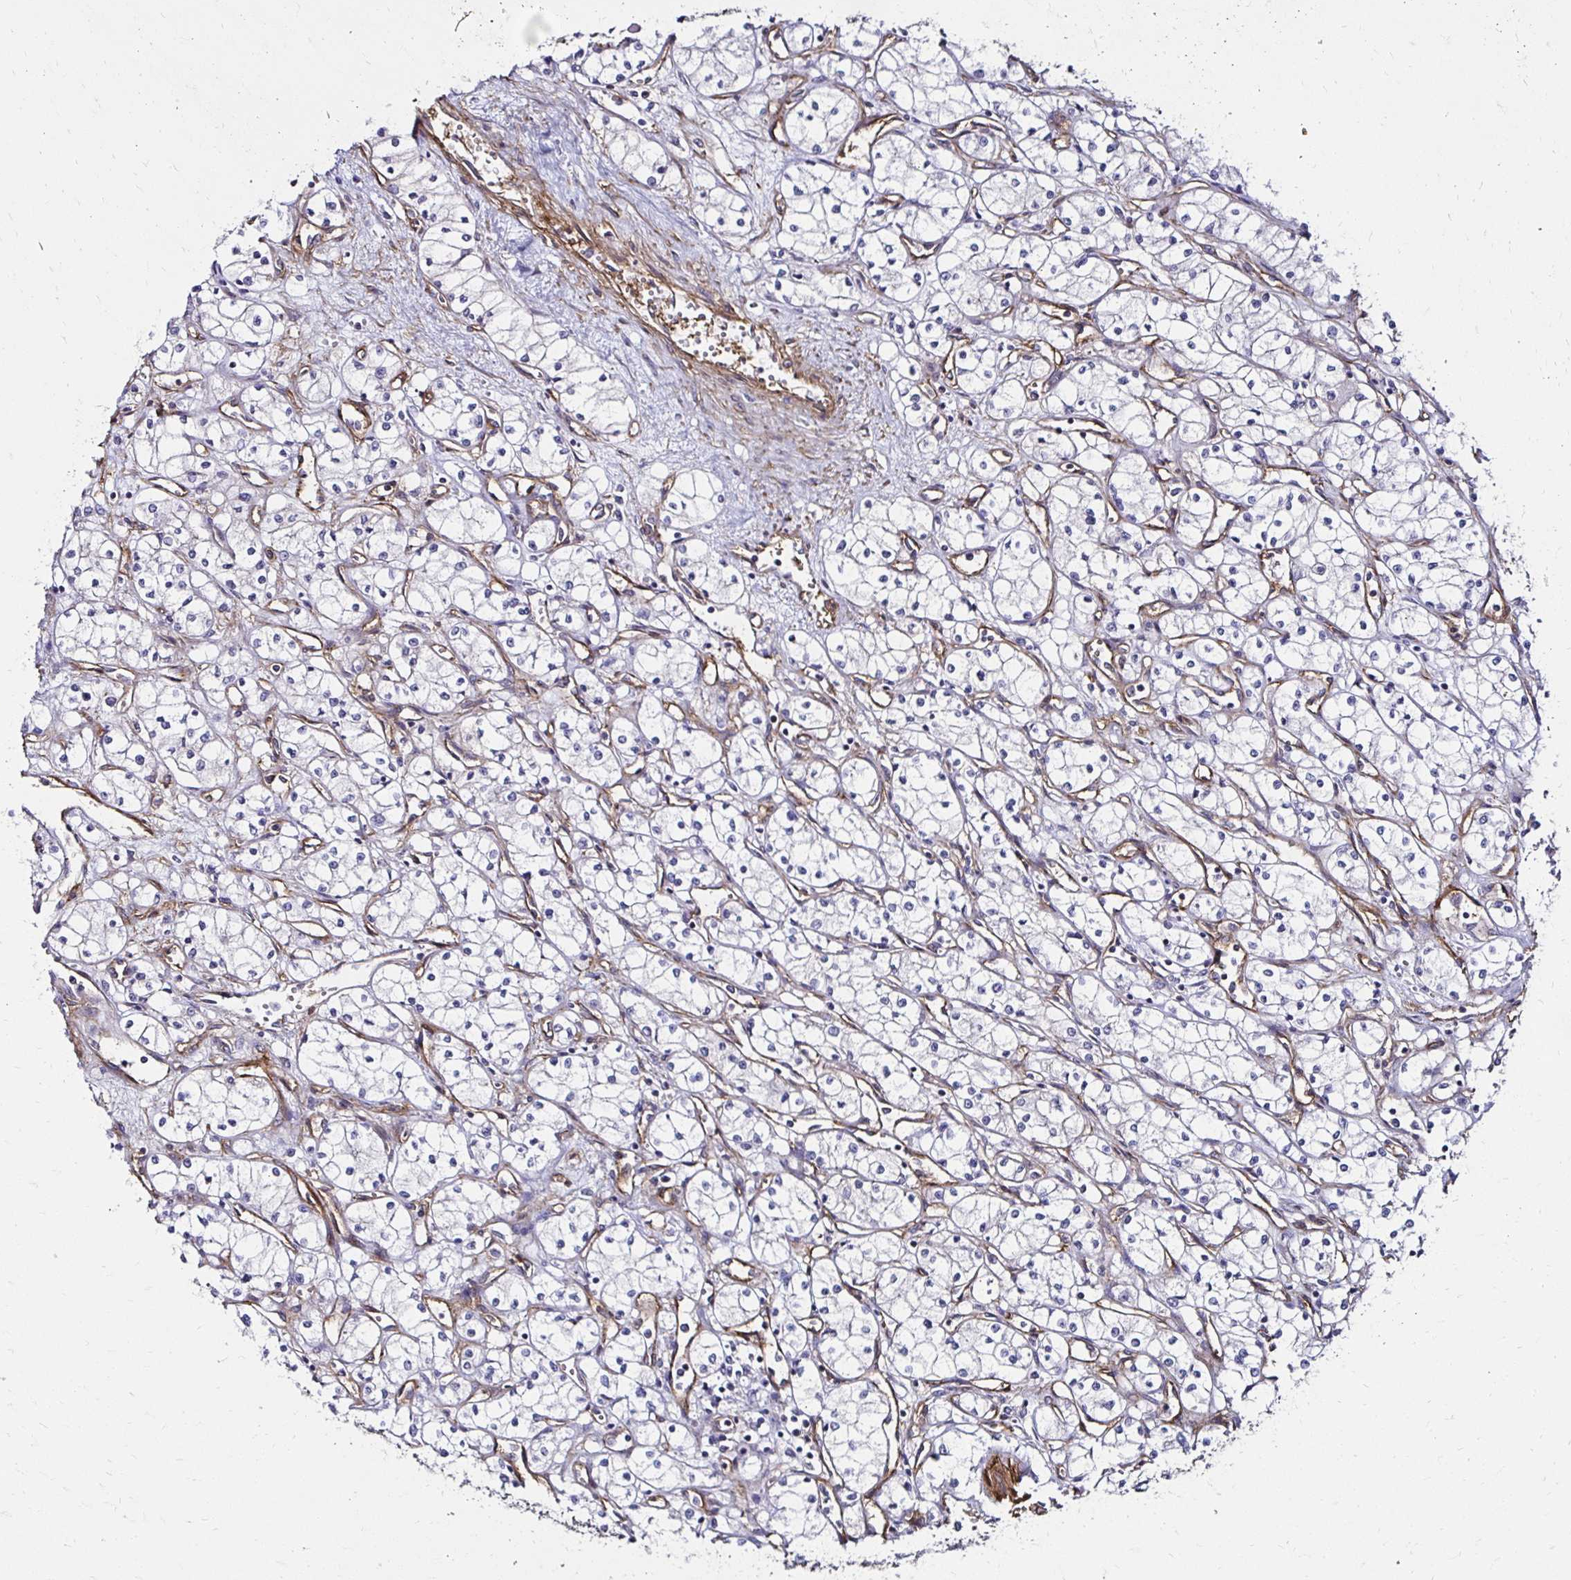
{"staining": {"intensity": "negative", "quantity": "none", "location": "none"}, "tissue": "renal cancer", "cell_type": "Tumor cells", "image_type": "cancer", "snomed": [{"axis": "morphology", "description": "Normal tissue, NOS"}, {"axis": "morphology", "description": "Adenocarcinoma, NOS"}, {"axis": "topography", "description": "Kidney"}], "caption": "The IHC micrograph has no significant staining in tumor cells of renal adenocarcinoma tissue. (DAB immunohistochemistry (IHC) with hematoxylin counter stain).", "gene": "ITGB1", "patient": {"sex": "male", "age": 59}}